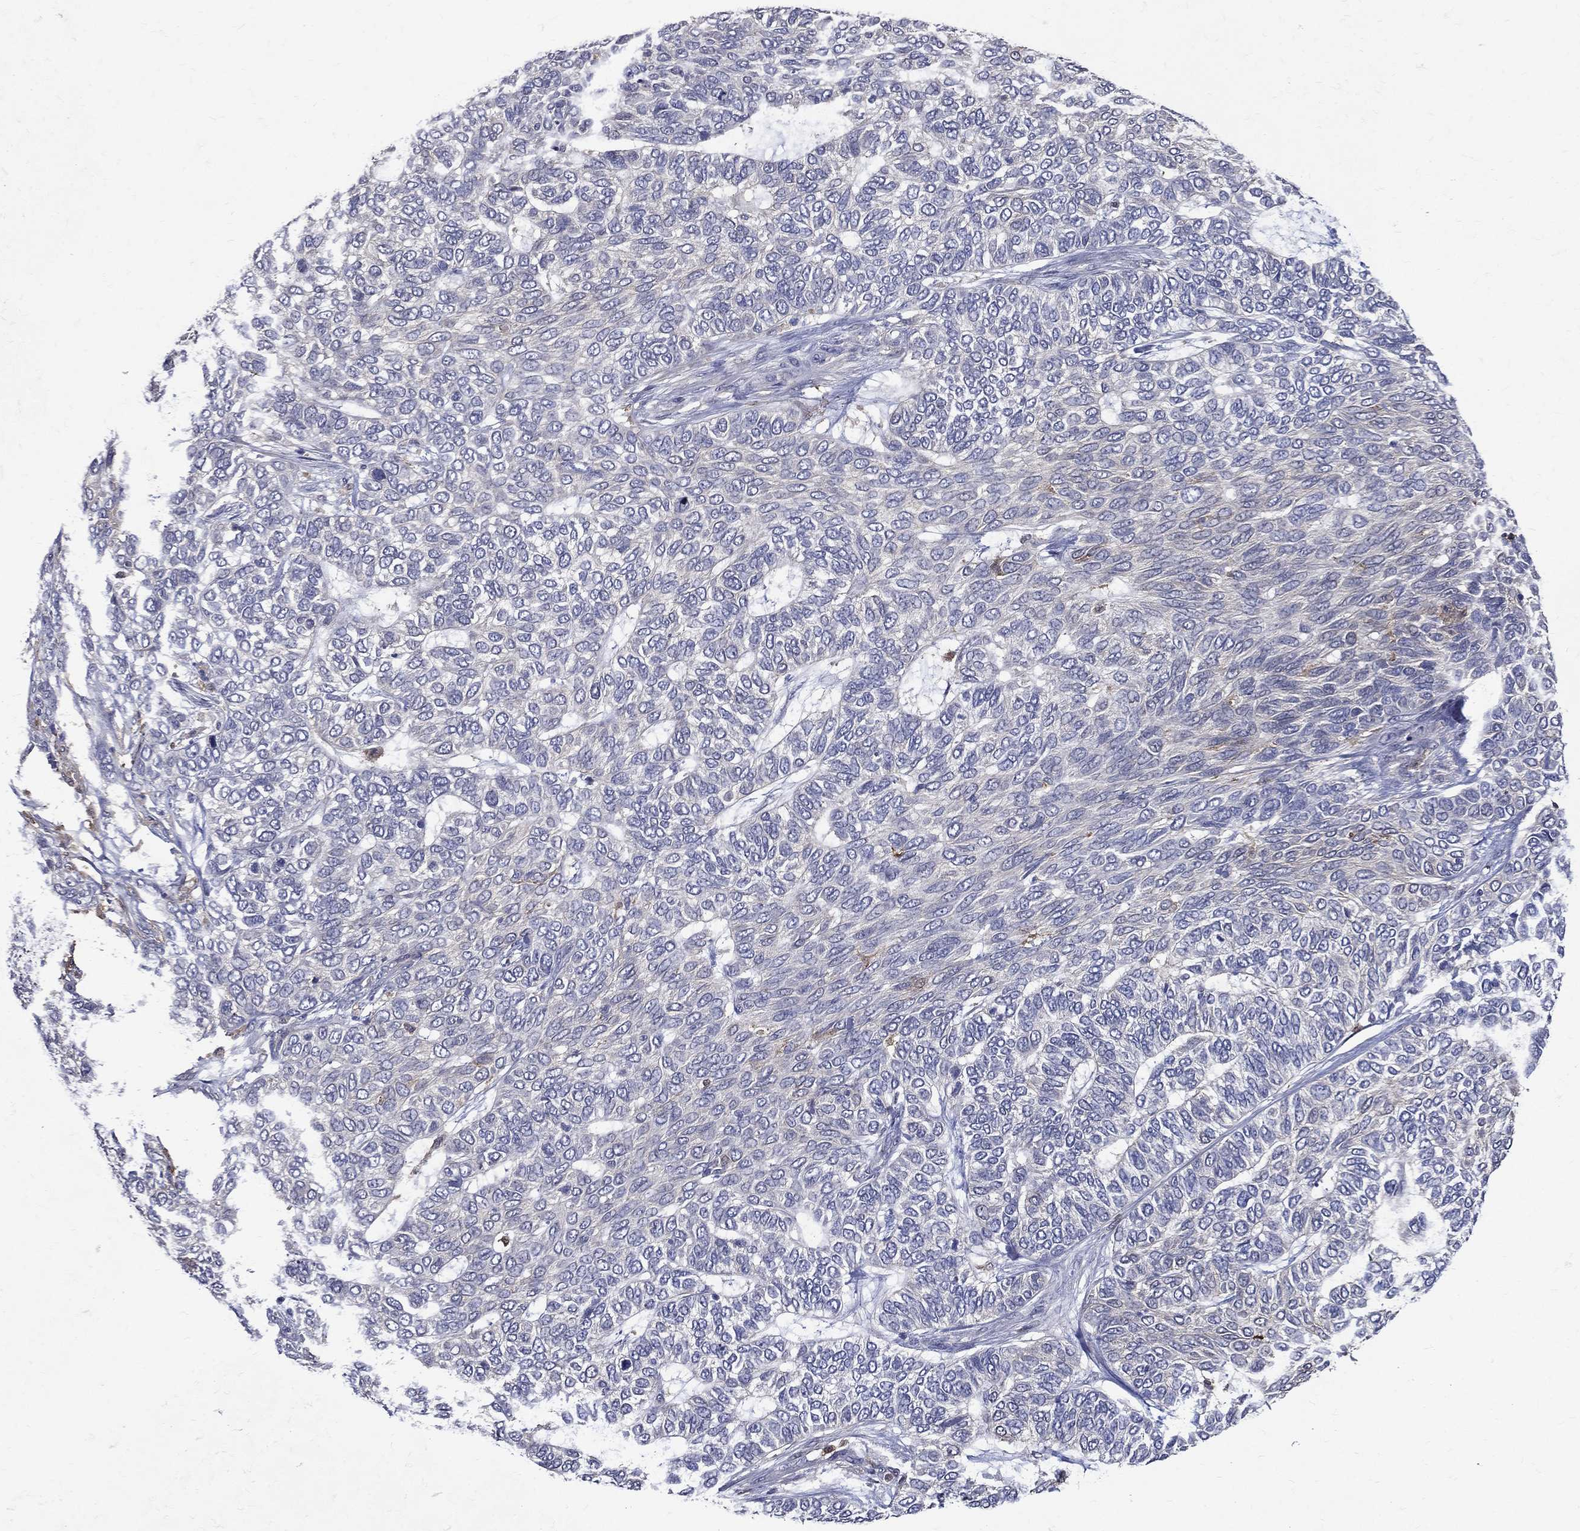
{"staining": {"intensity": "negative", "quantity": "none", "location": "none"}, "tissue": "skin cancer", "cell_type": "Tumor cells", "image_type": "cancer", "snomed": [{"axis": "morphology", "description": "Basal cell carcinoma"}, {"axis": "topography", "description": "Skin"}], "caption": "High magnification brightfield microscopy of skin cancer (basal cell carcinoma) stained with DAB (brown) and counterstained with hematoxylin (blue): tumor cells show no significant positivity.", "gene": "GPR171", "patient": {"sex": "female", "age": 65}}